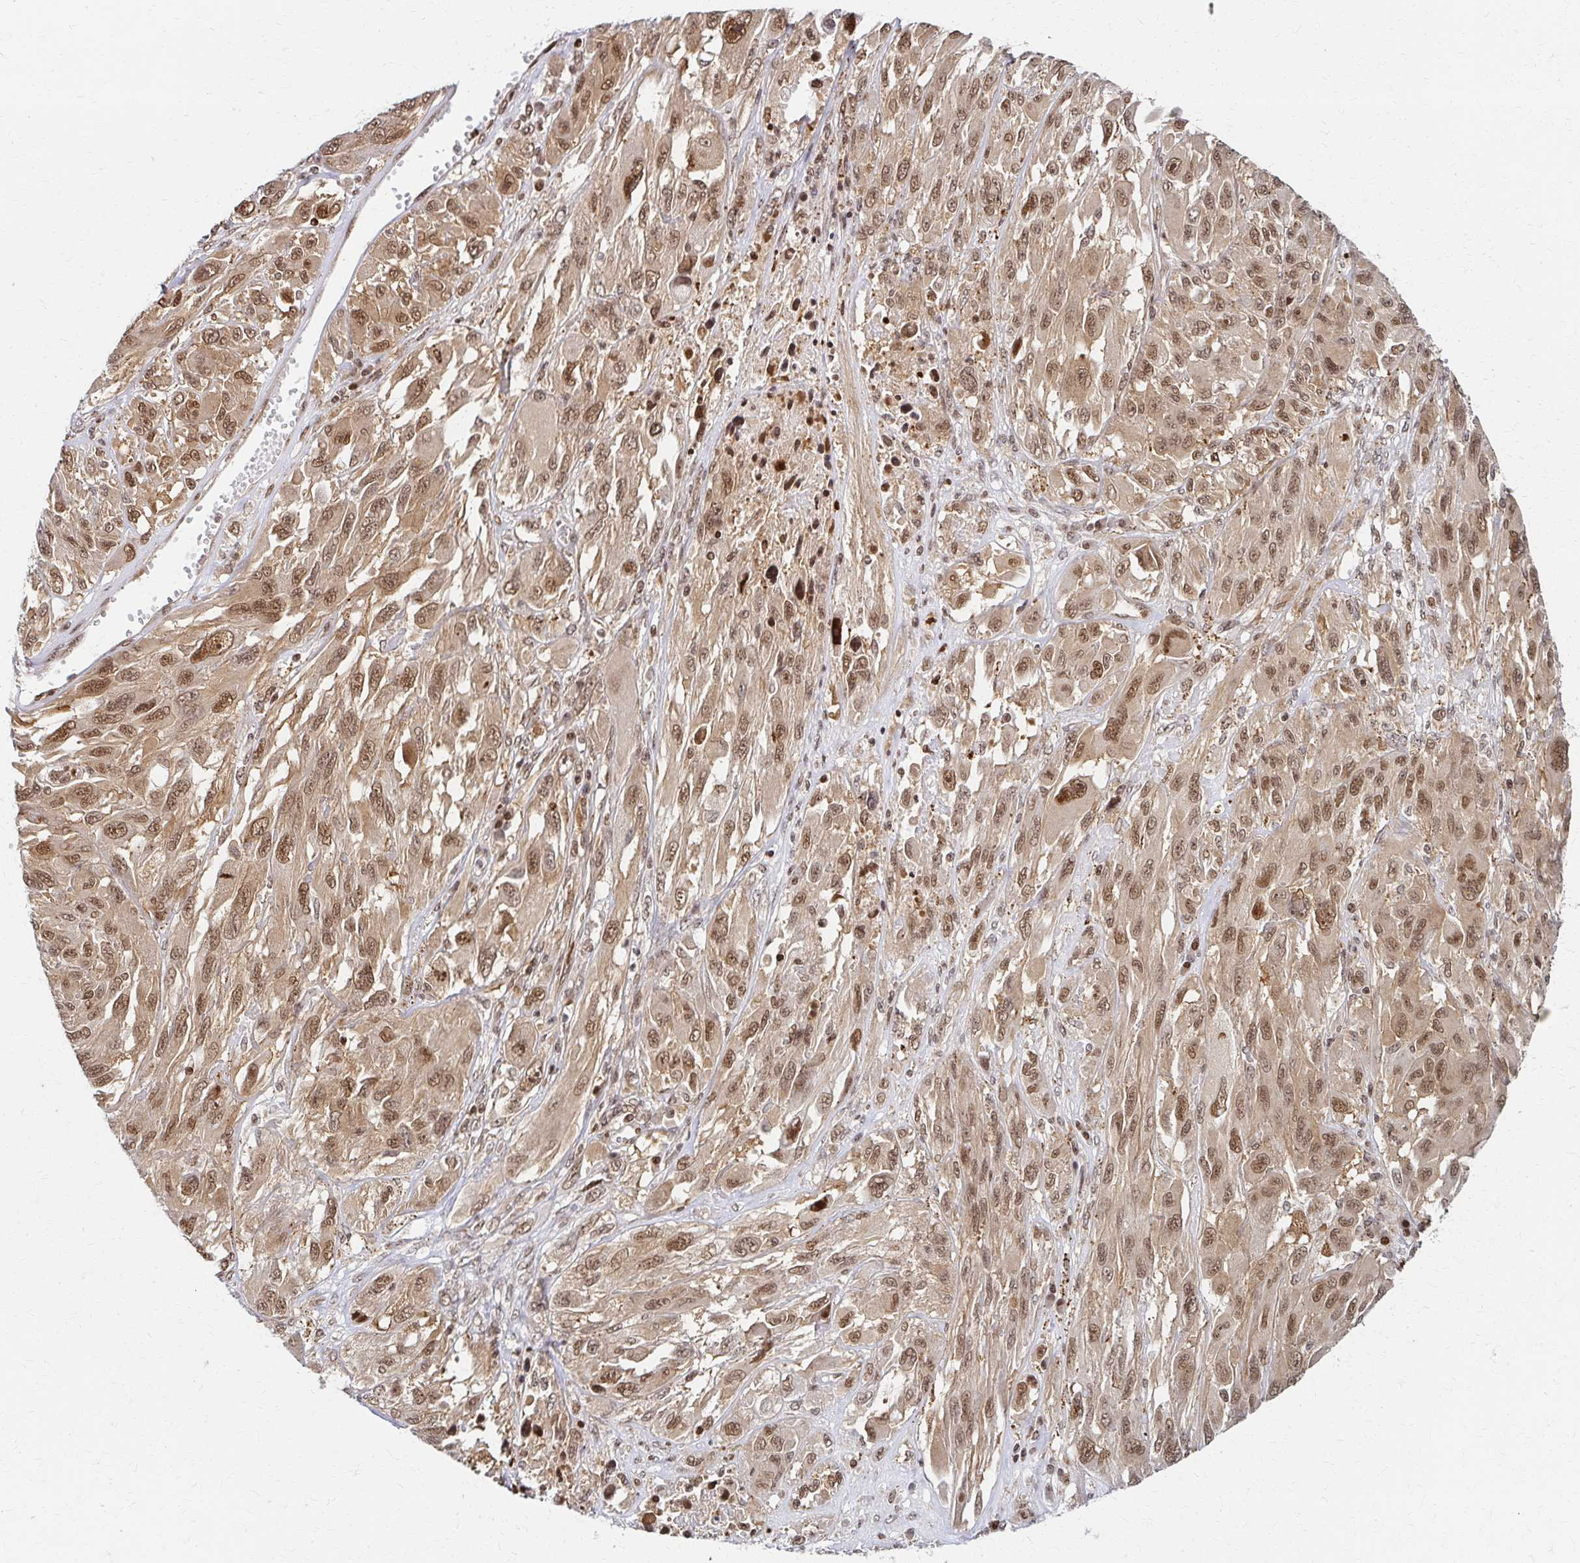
{"staining": {"intensity": "moderate", "quantity": ">75%", "location": "cytoplasmic/membranous,nuclear"}, "tissue": "melanoma", "cell_type": "Tumor cells", "image_type": "cancer", "snomed": [{"axis": "morphology", "description": "Malignant melanoma, NOS"}, {"axis": "topography", "description": "Skin"}], "caption": "Malignant melanoma stained with DAB (3,3'-diaminobenzidine) immunohistochemistry (IHC) reveals medium levels of moderate cytoplasmic/membranous and nuclear staining in about >75% of tumor cells.", "gene": "PSMD7", "patient": {"sex": "female", "age": 91}}